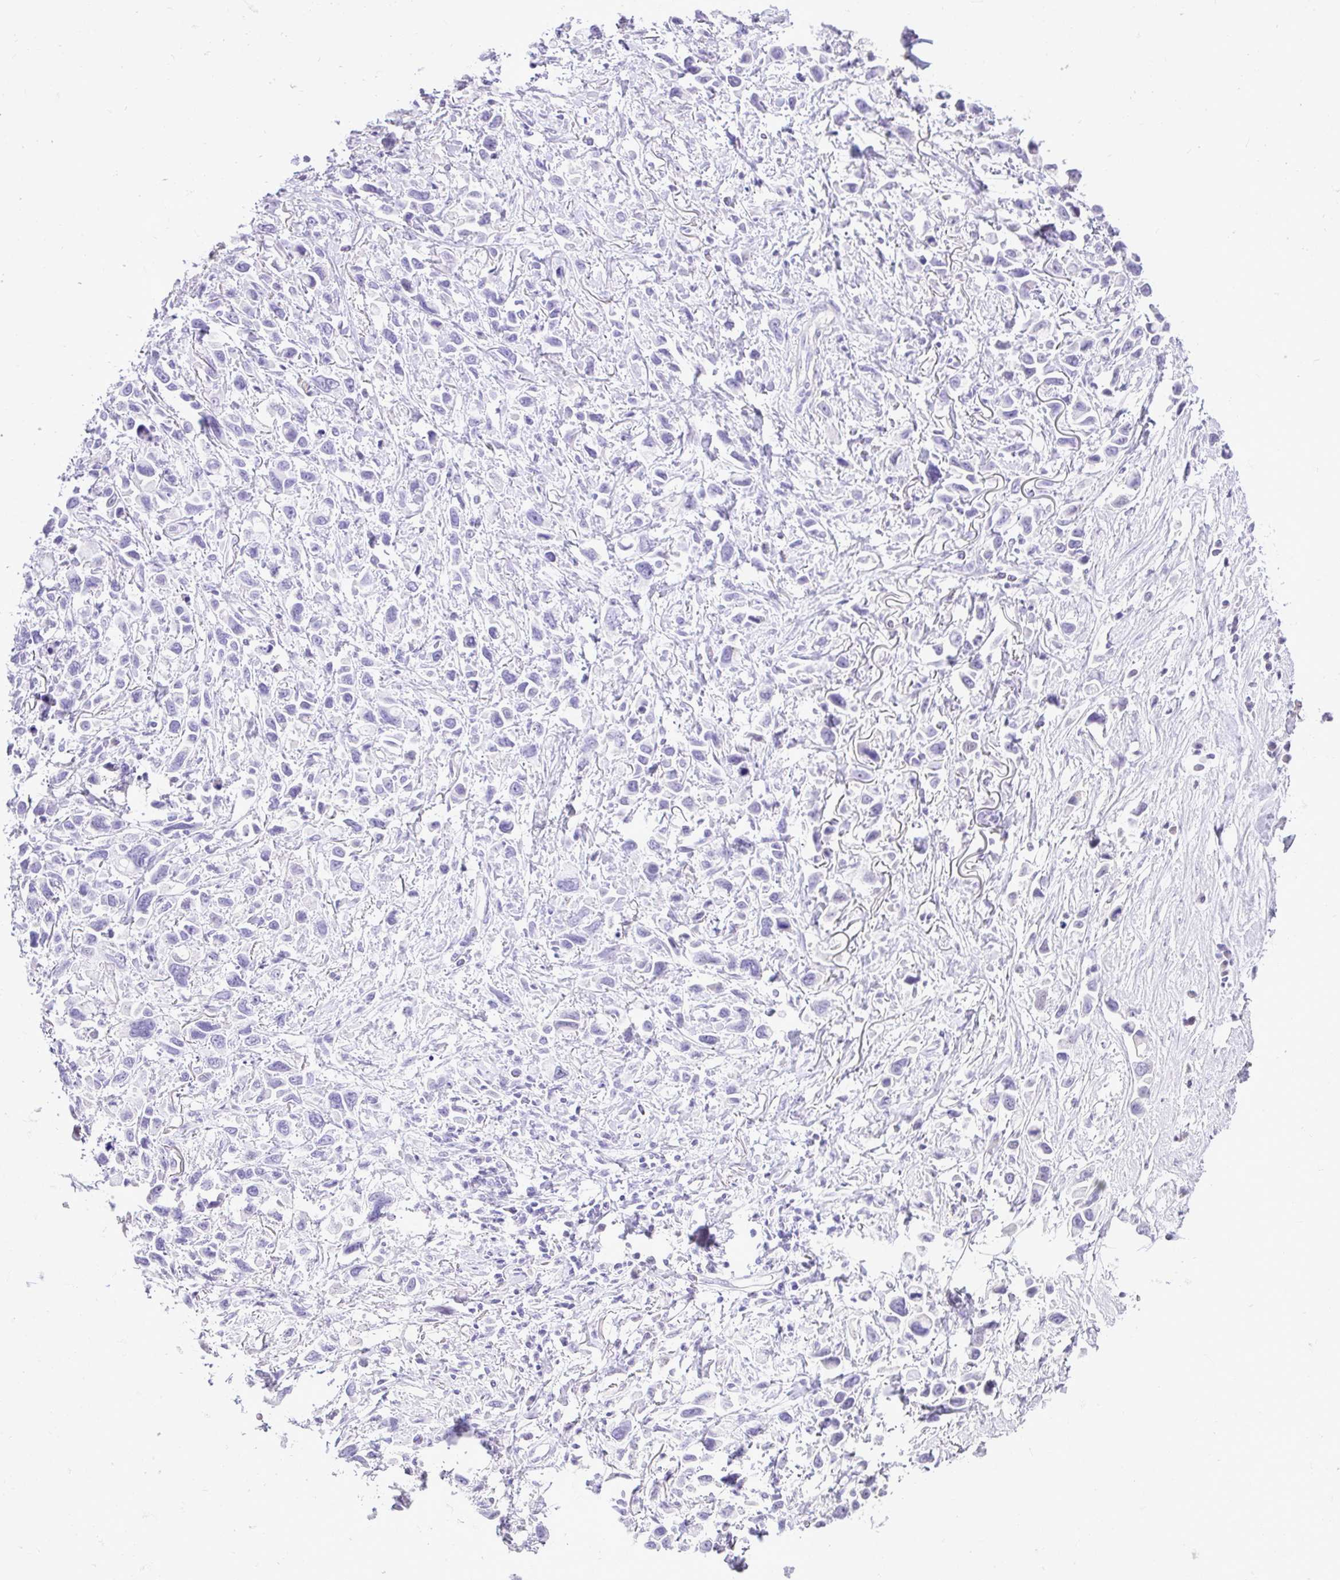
{"staining": {"intensity": "negative", "quantity": "none", "location": "none"}, "tissue": "stomach cancer", "cell_type": "Tumor cells", "image_type": "cancer", "snomed": [{"axis": "morphology", "description": "Adenocarcinoma, NOS"}, {"axis": "topography", "description": "Stomach"}], "caption": "Photomicrograph shows no protein positivity in tumor cells of adenocarcinoma (stomach) tissue.", "gene": "REEP1", "patient": {"sex": "female", "age": 81}}